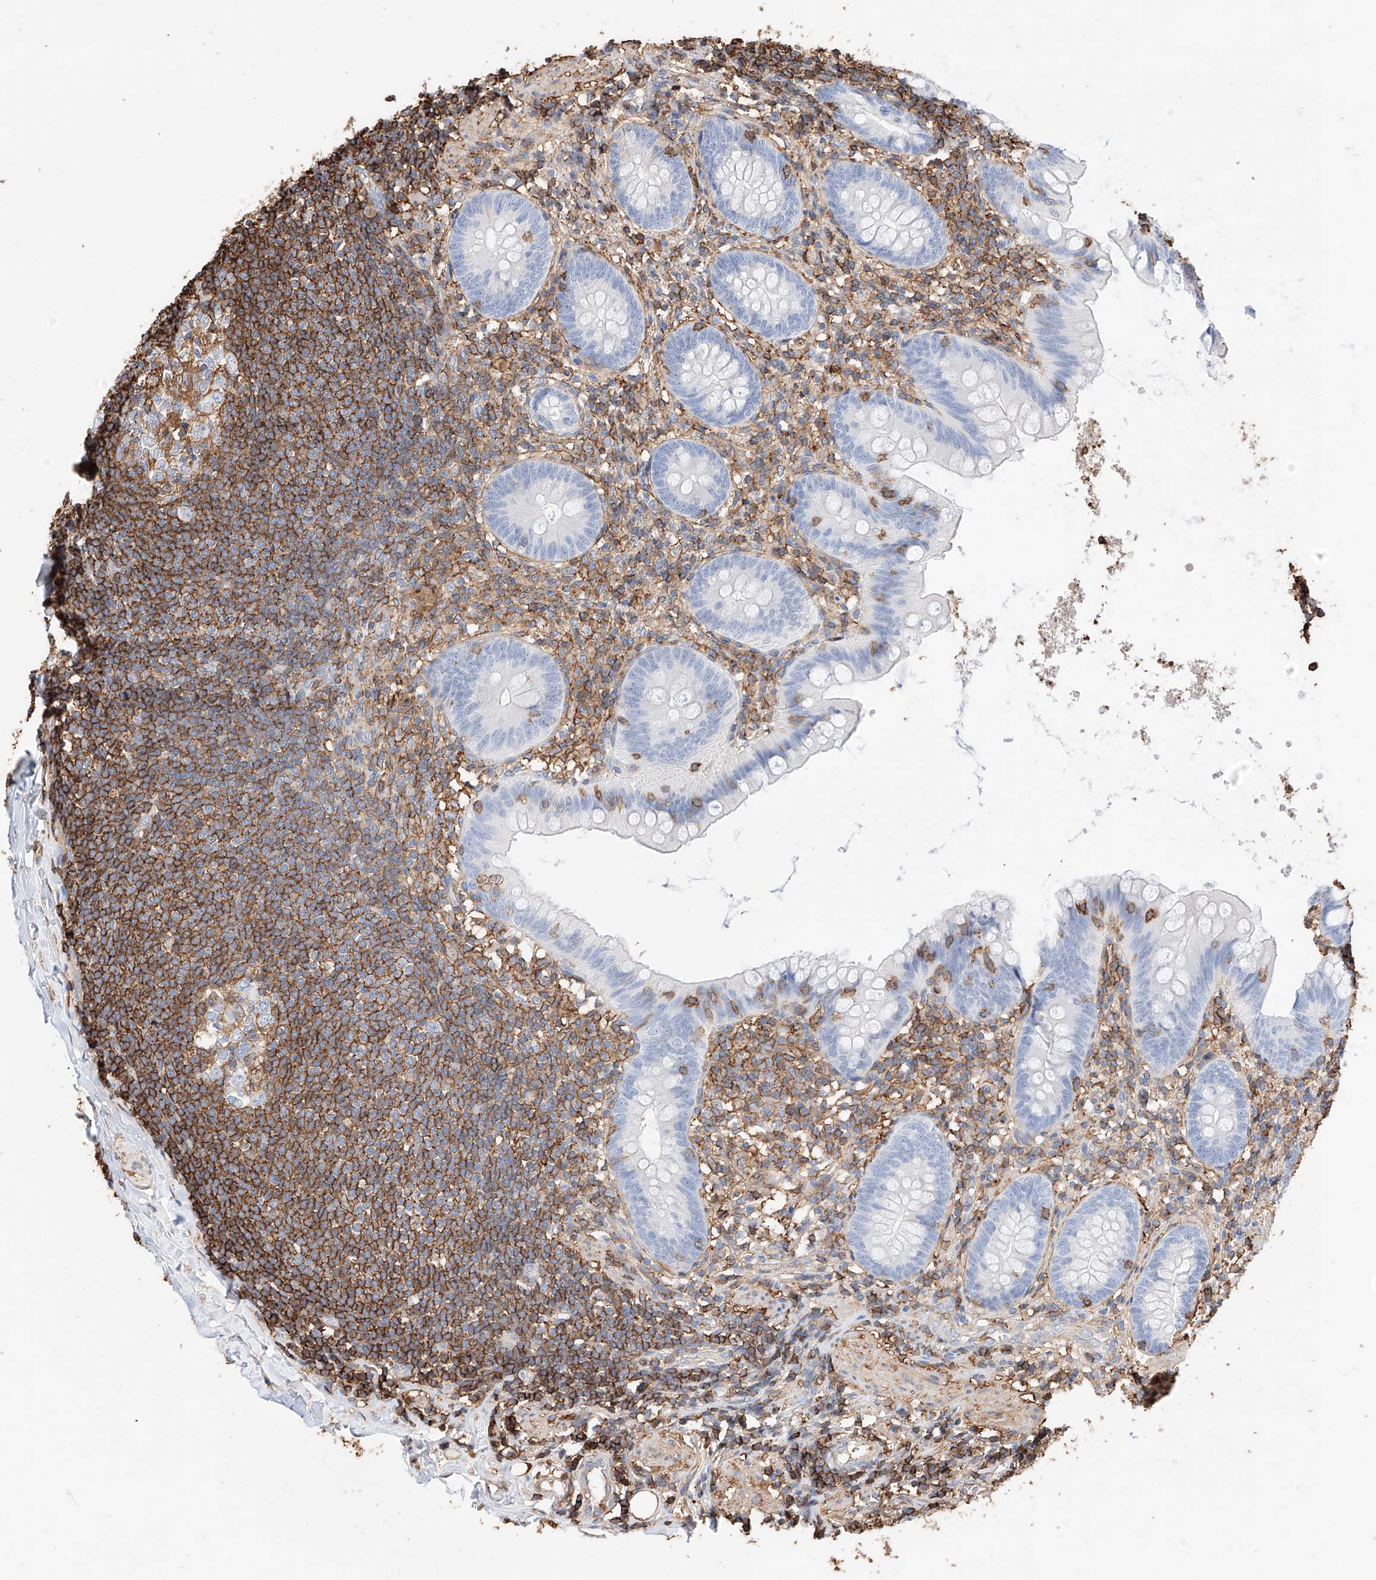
{"staining": {"intensity": "negative", "quantity": "none", "location": "none"}, "tissue": "appendix", "cell_type": "Glandular cells", "image_type": "normal", "snomed": [{"axis": "morphology", "description": "Normal tissue, NOS"}, {"axis": "topography", "description": "Appendix"}], "caption": "High magnification brightfield microscopy of normal appendix stained with DAB (3,3'-diaminobenzidine) (brown) and counterstained with hematoxylin (blue): glandular cells show no significant expression. Nuclei are stained in blue.", "gene": "WFS1", "patient": {"sex": "female", "age": 62}}